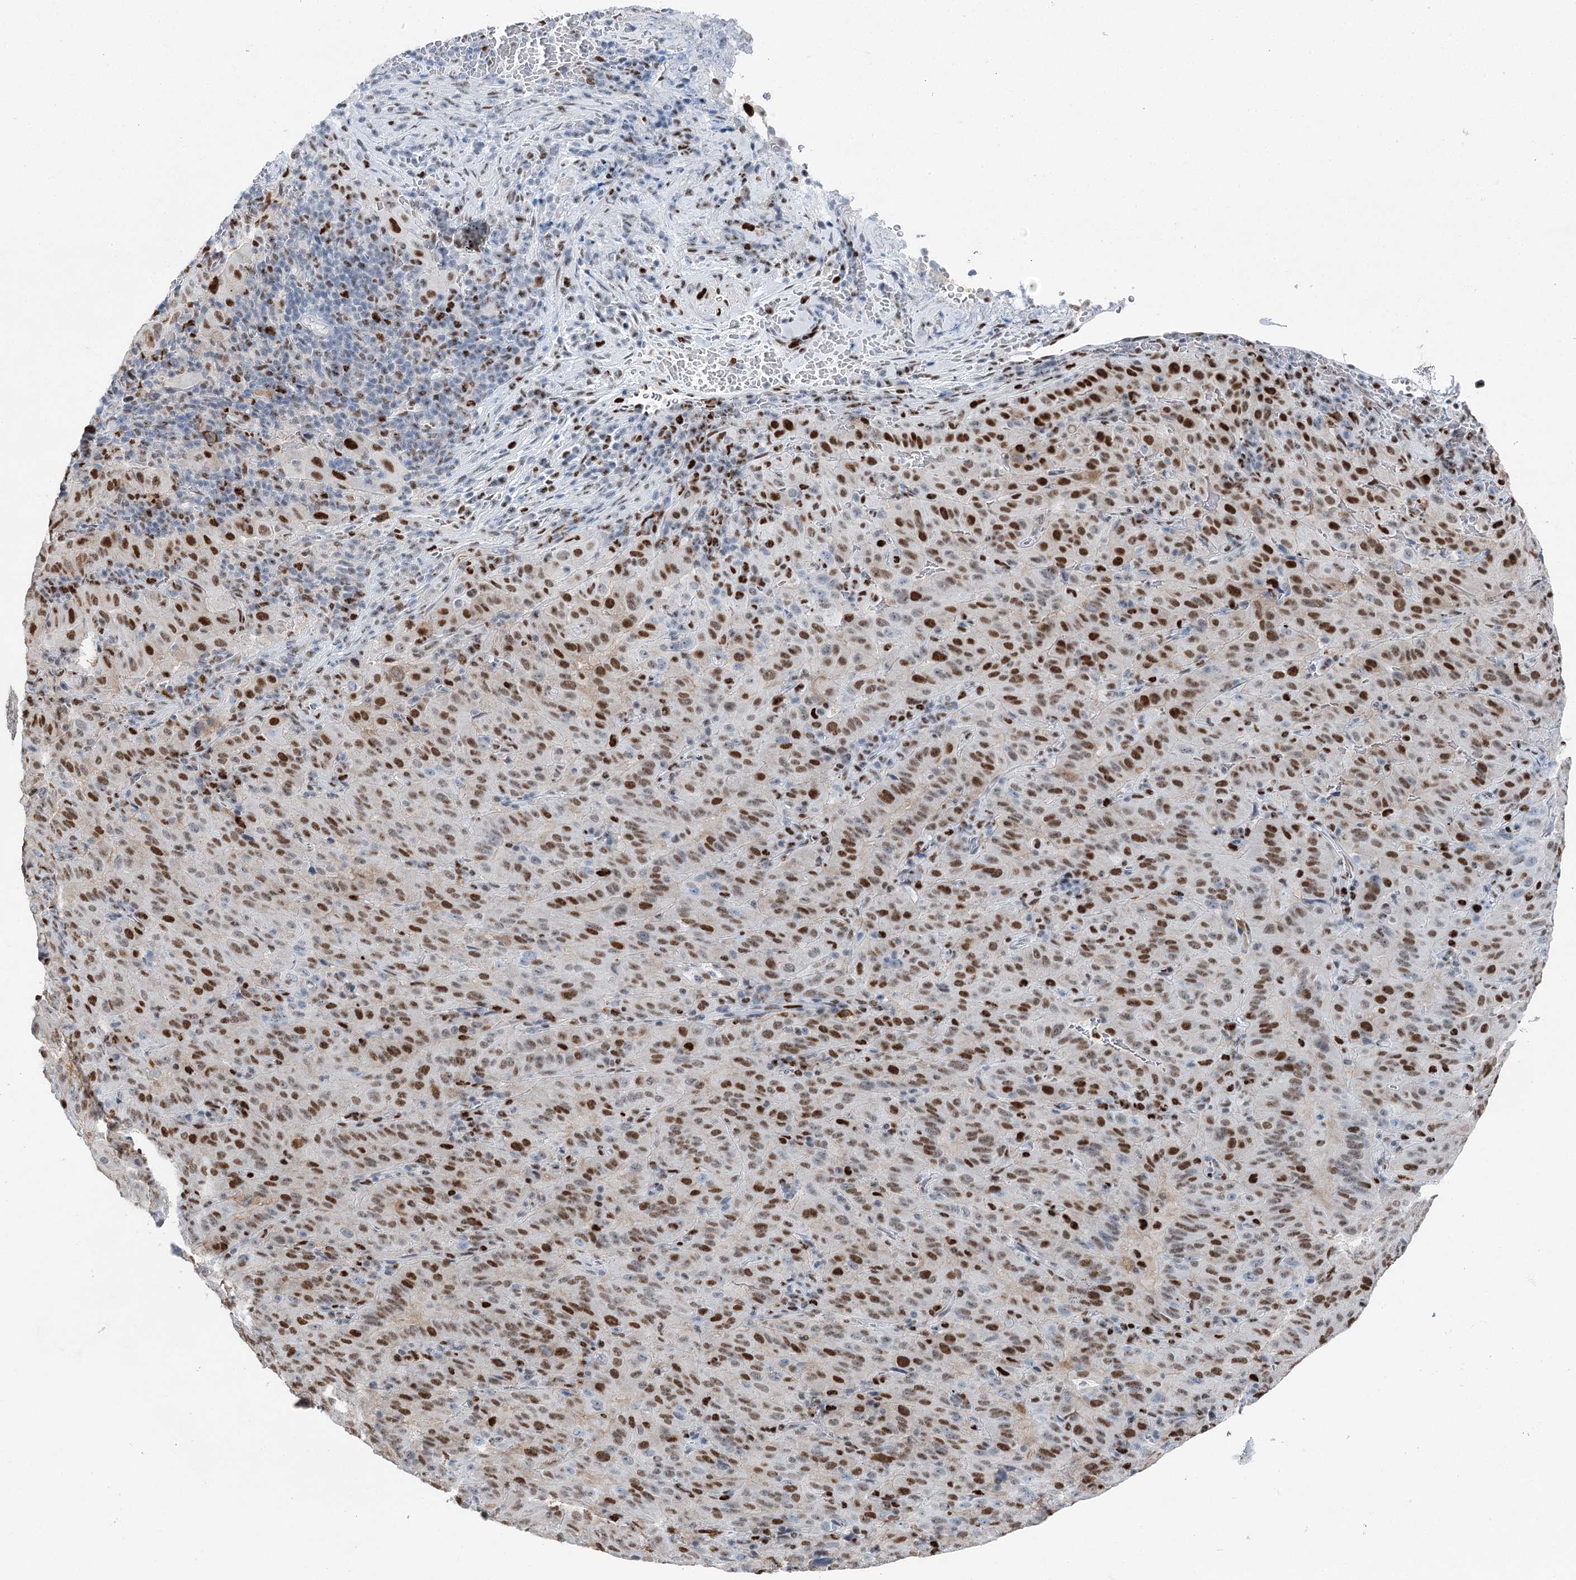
{"staining": {"intensity": "strong", "quantity": "25%-75%", "location": "nuclear"}, "tissue": "pancreatic cancer", "cell_type": "Tumor cells", "image_type": "cancer", "snomed": [{"axis": "morphology", "description": "Adenocarcinoma, NOS"}, {"axis": "topography", "description": "Pancreas"}], "caption": "IHC staining of pancreatic cancer, which exhibits high levels of strong nuclear staining in approximately 25%-75% of tumor cells indicating strong nuclear protein expression. The staining was performed using DAB (3,3'-diaminobenzidine) (brown) for protein detection and nuclei were counterstained in hematoxylin (blue).", "gene": "HAT1", "patient": {"sex": "male", "age": 63}}